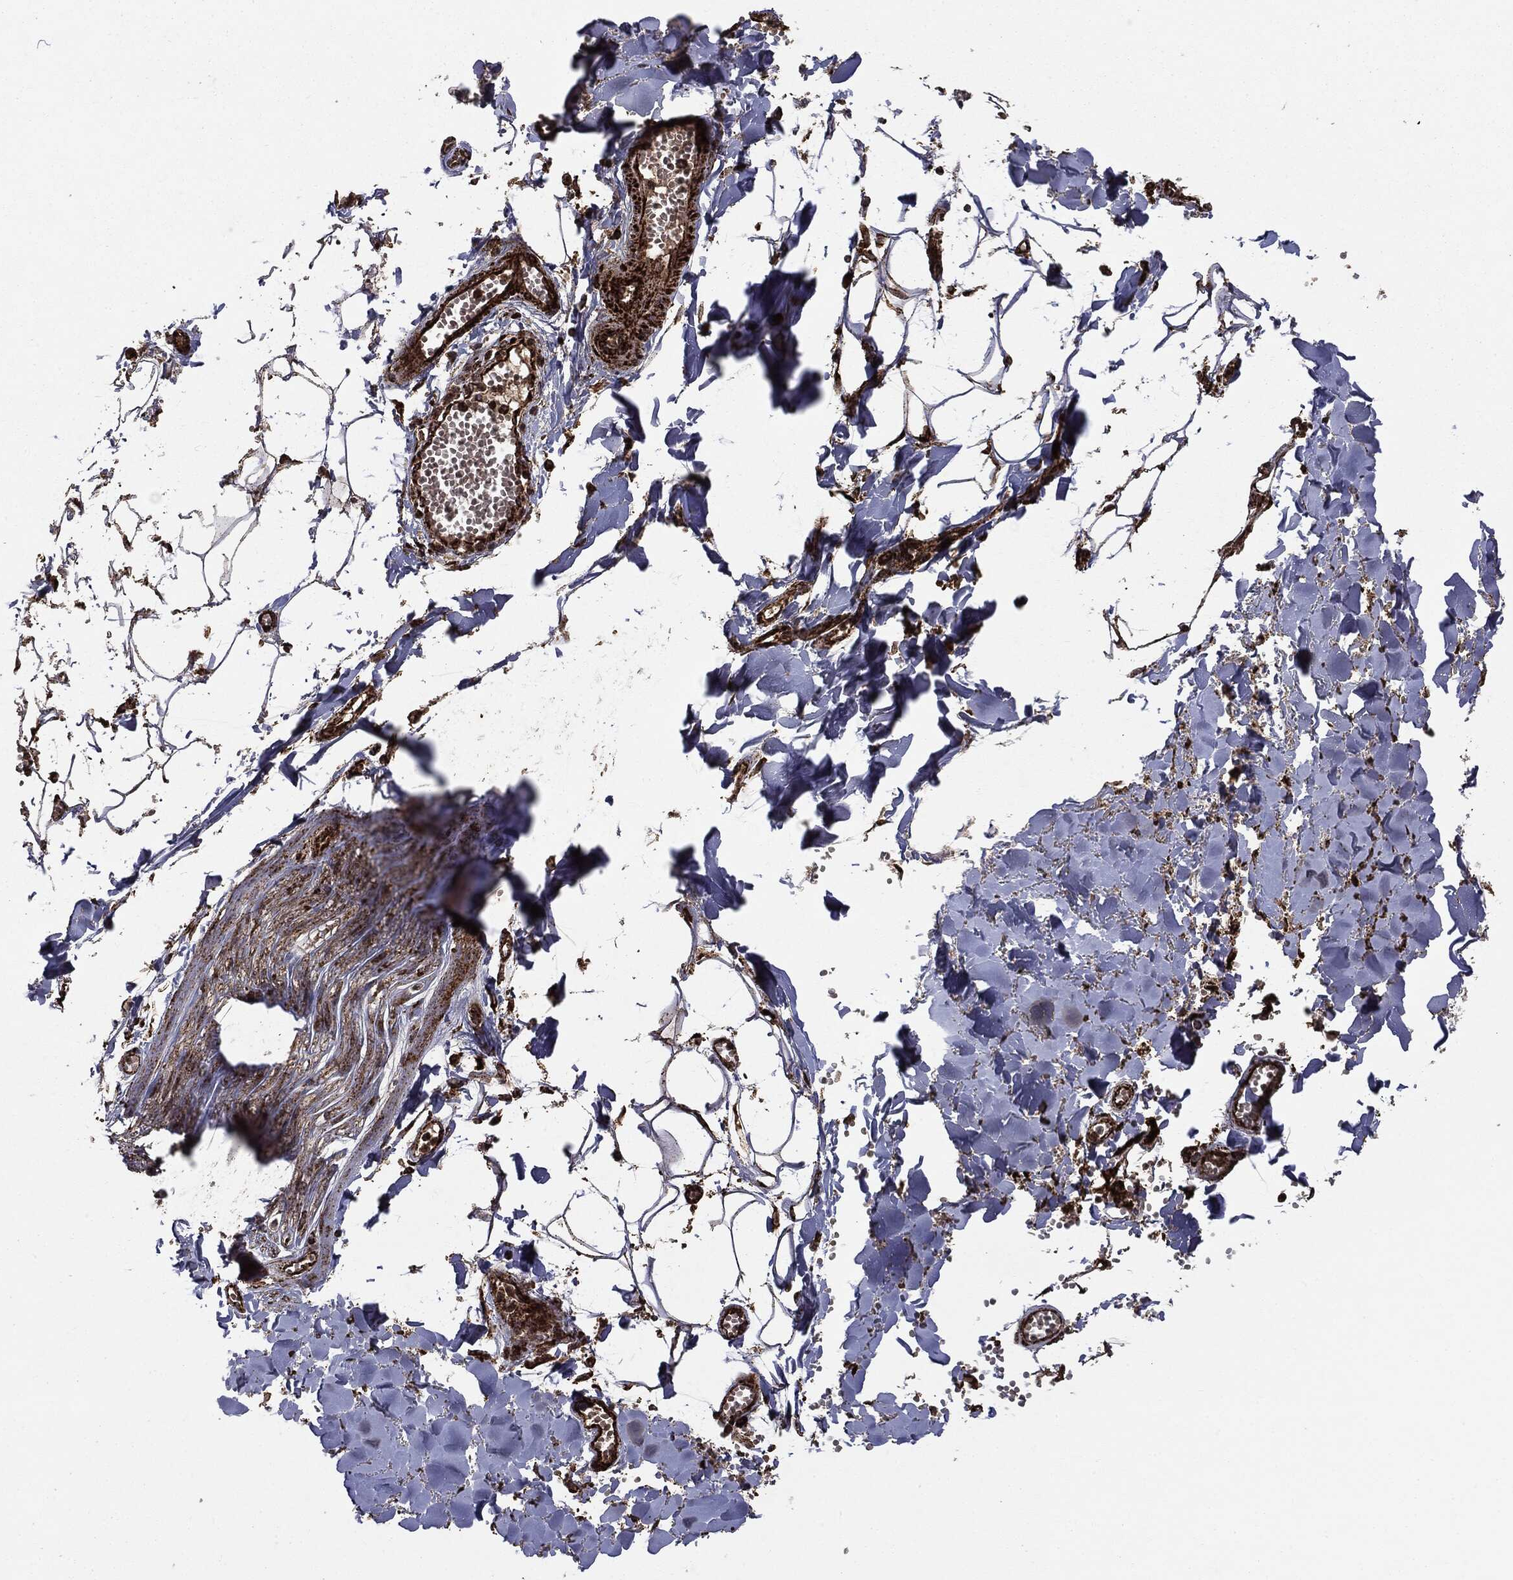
{"staining": {"intensity": "strong", "quantity": "25%-75%", "location": "cytoplasmic/membranous"}, "tissue": "soft tissue", "cell_type": "Fibroblasts", "image_type": "normal", "snomed": [{"axis": "morphology", "description": "Normal tissue, NOS"}, {"axis": "morphology", "description": "Squamous cell carcinoma, NOS"}, {"axis": "topography", "description": "Cartilage tissue"}, {"axis": "topography", "description": "Lung"}], "caption": "Human soft tissue stained with a brown dye exhibits strong cytoplasmic/membranous positive expression in approximately 25%-75% of fibroblasts.", "gene": "MAP2K1", "patient": {"sex": "male", "age": 66}}